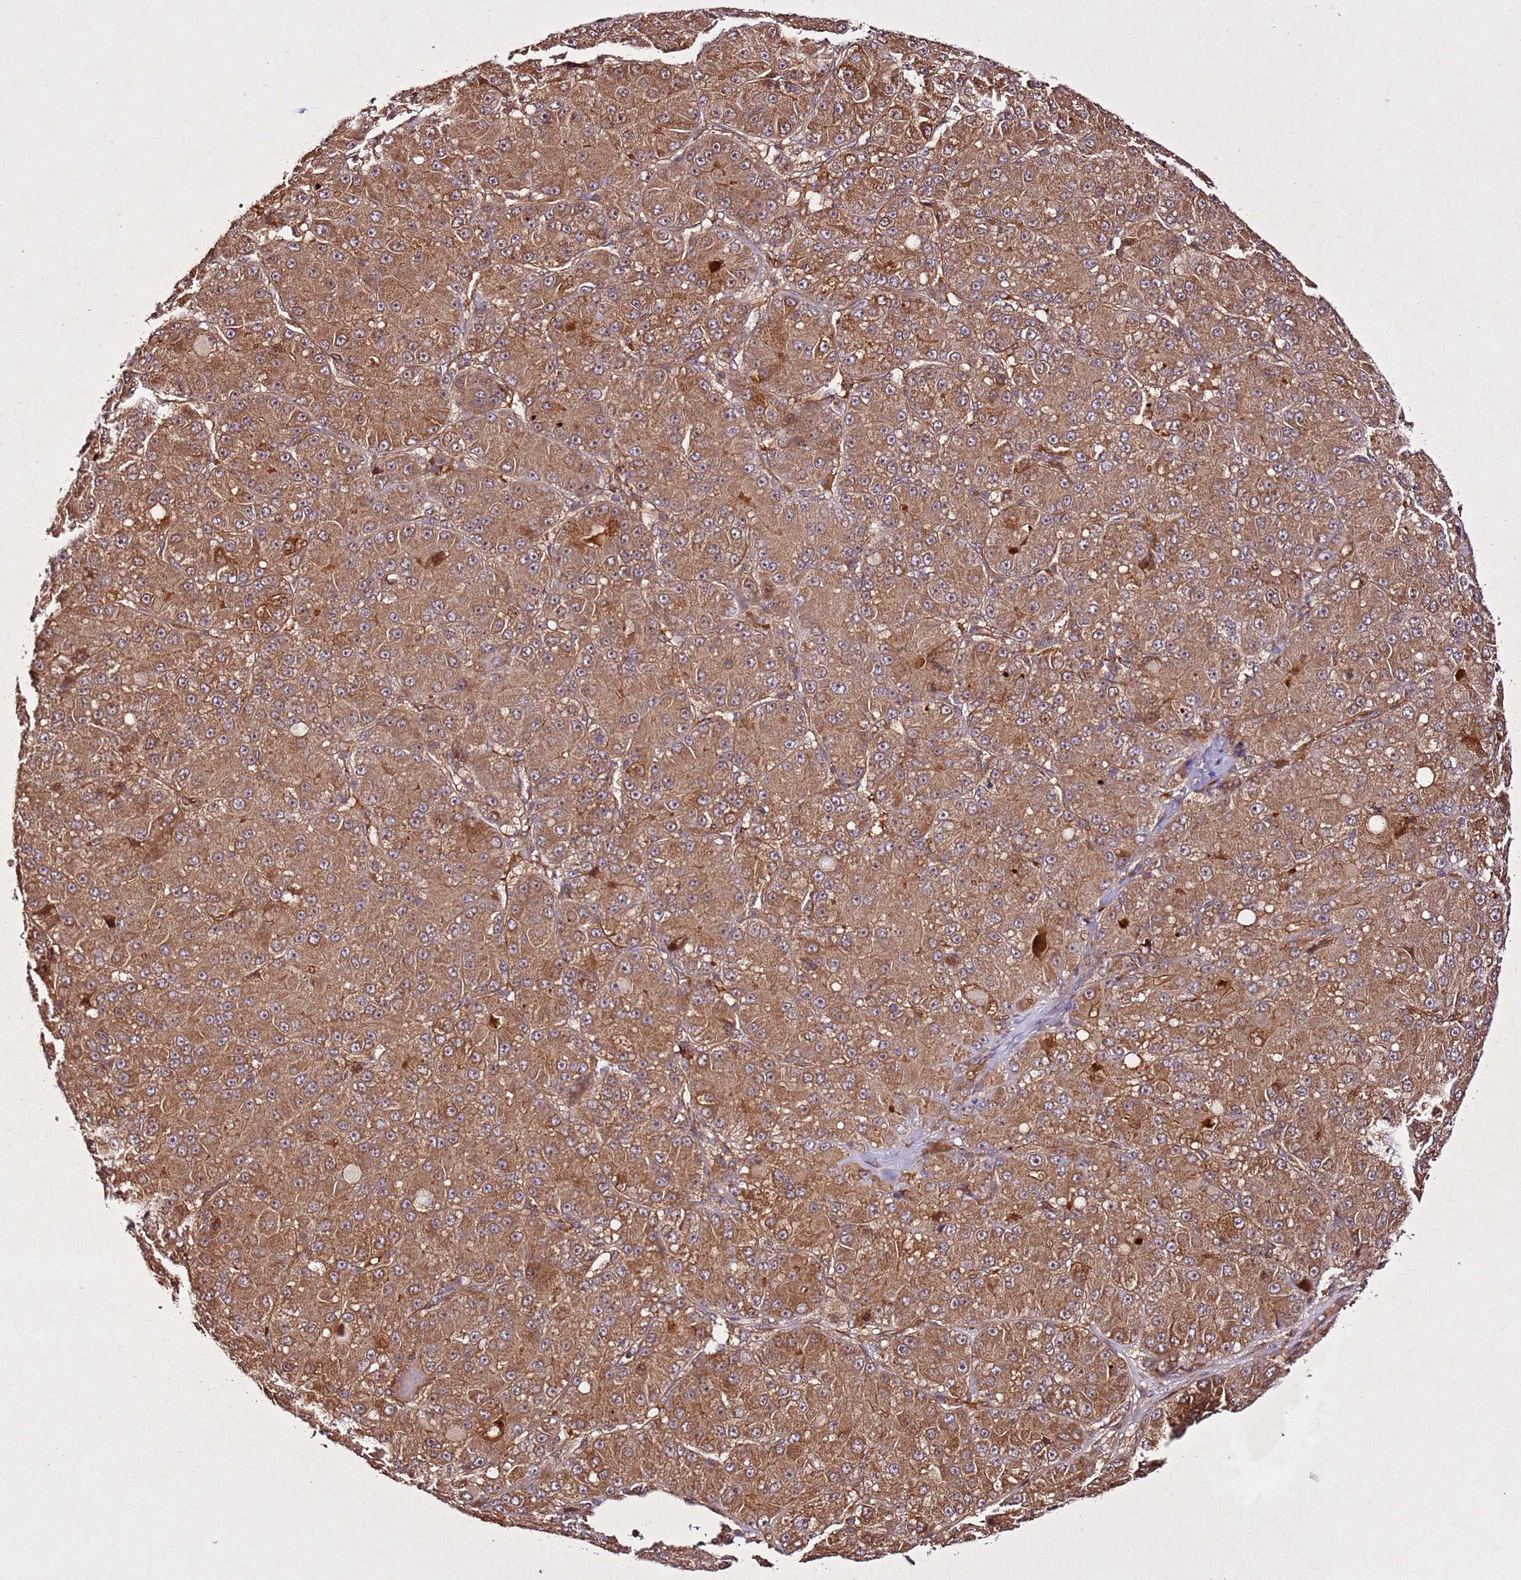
{"staining": {"intensity": "moderate", "quantity": ">75%", "location": "cytoplasmic/membranous"}, "tissue": "liver cancer", "cell_type": "Tumor cells", "image_type": "cancer", "snomed": [{"axis": "morphology", "description": "Carcinoma, Hepatocellular, NOS"}, {"axis": "topography", "description": "Liver"}], "caption": "A medium amount of moderate cytoplasmic/membranous expression is appreciated in approximately >75% of tumor cells in liver hepatocellular carcinoma tissue.", "gene": "PTMA", "patient": {"sex": "male", "age": 67}}